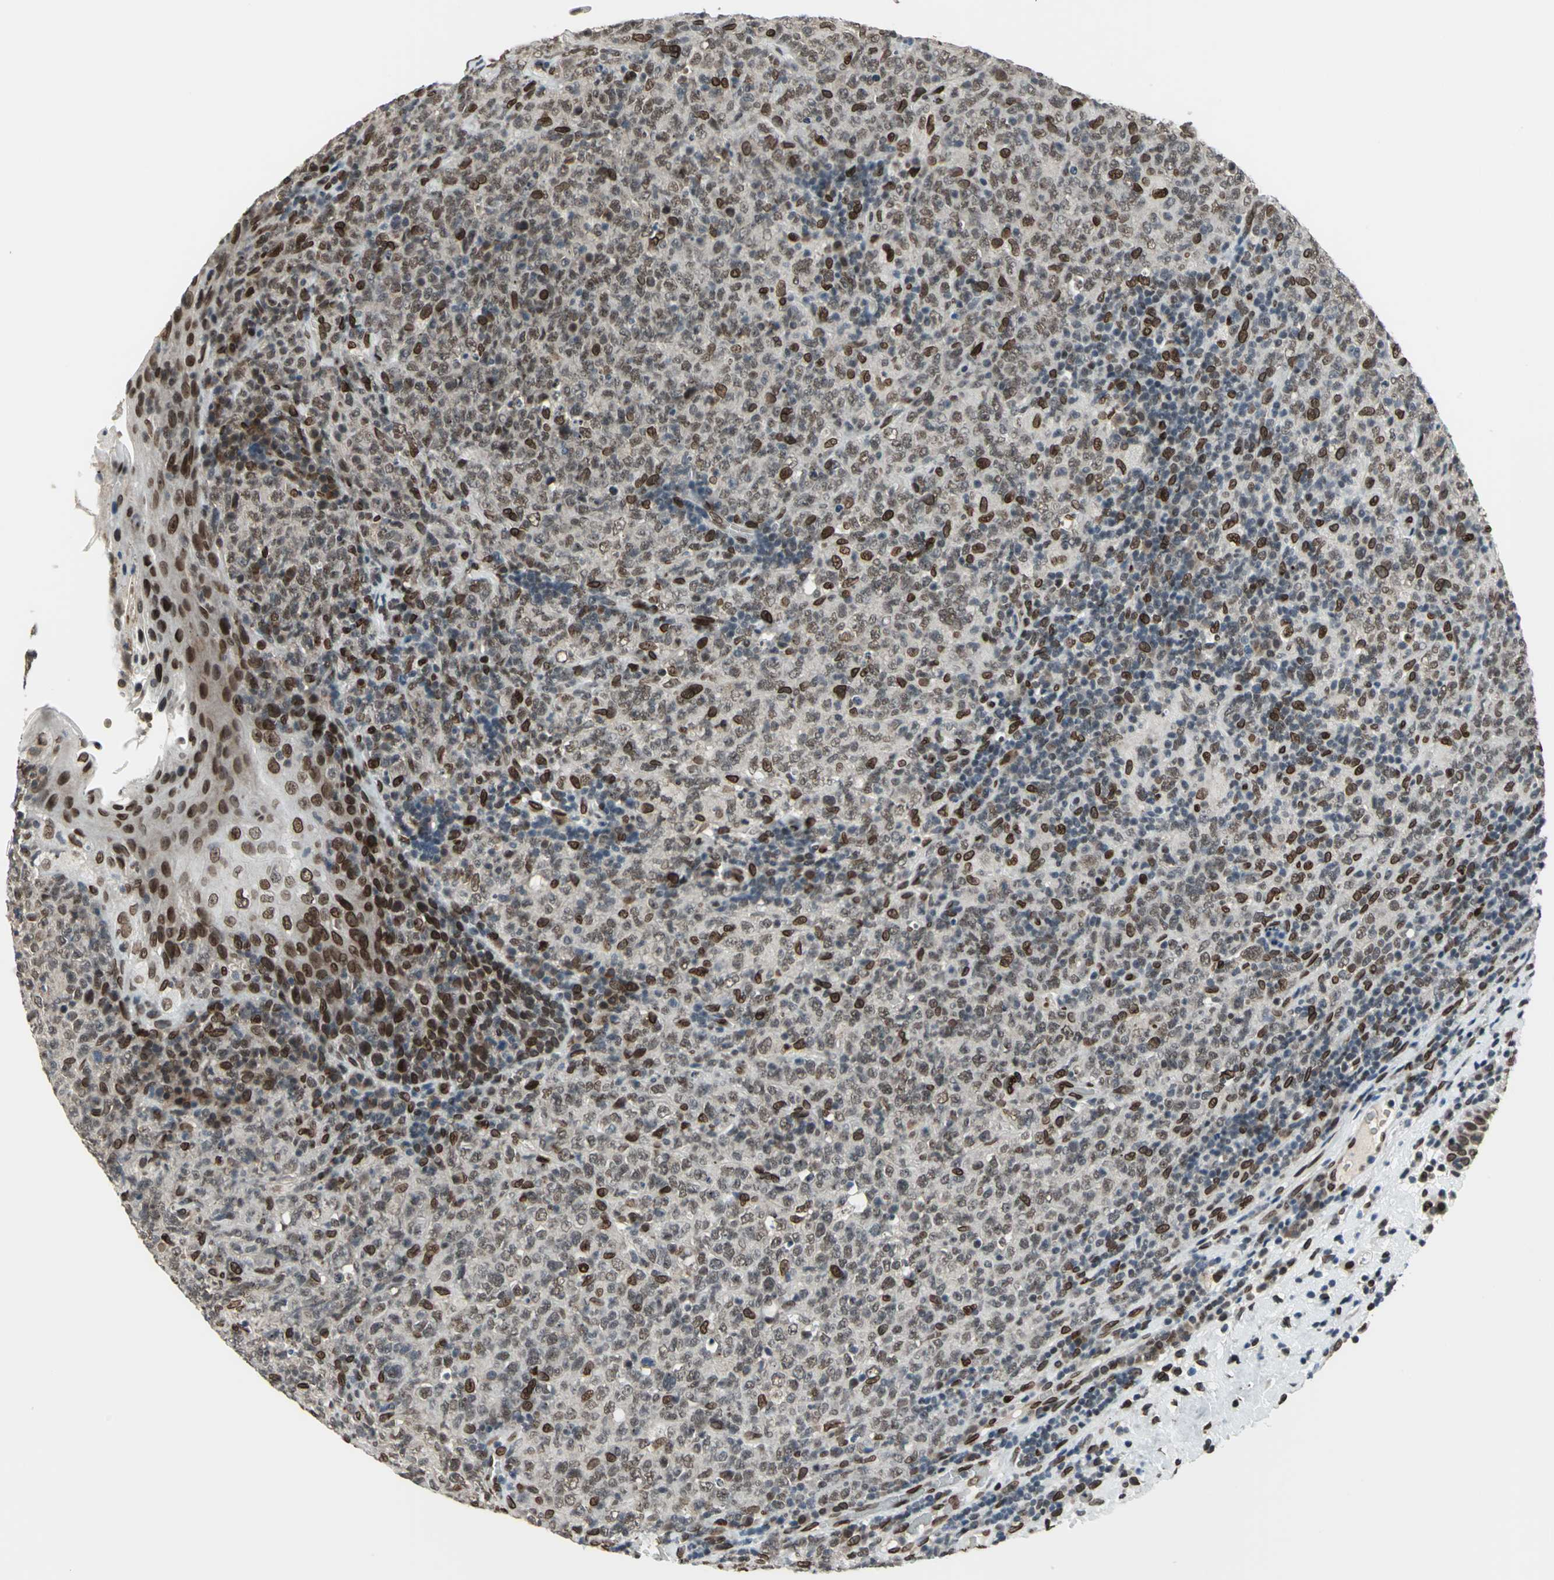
{"staining": {"intensity": "moderate", "quantity": ">75%", "location": "nuclear"}, "tissue": "lymphoma", "cell_type": "Tumor cells", "image_type": "cancer", "snomed": [{"axis": "morphology", "description": "Malignant lymphoma, non-Hodgkin's type, High grade"}, {"axis": "topography", "description": "Tonsil"}], "caption": "Protein expression analysis of human high-grade malignant lymphoma, non-Hodgkin's type reveals moderate nuclear positivity in approximately >75% of tumor cells. (Stains: DAB in brown, nuclei in blue, Microscopy: brightfield microscopy at high magnification).", "gene": "ISY1", "patient": {"sex": "female", "age": 36}}